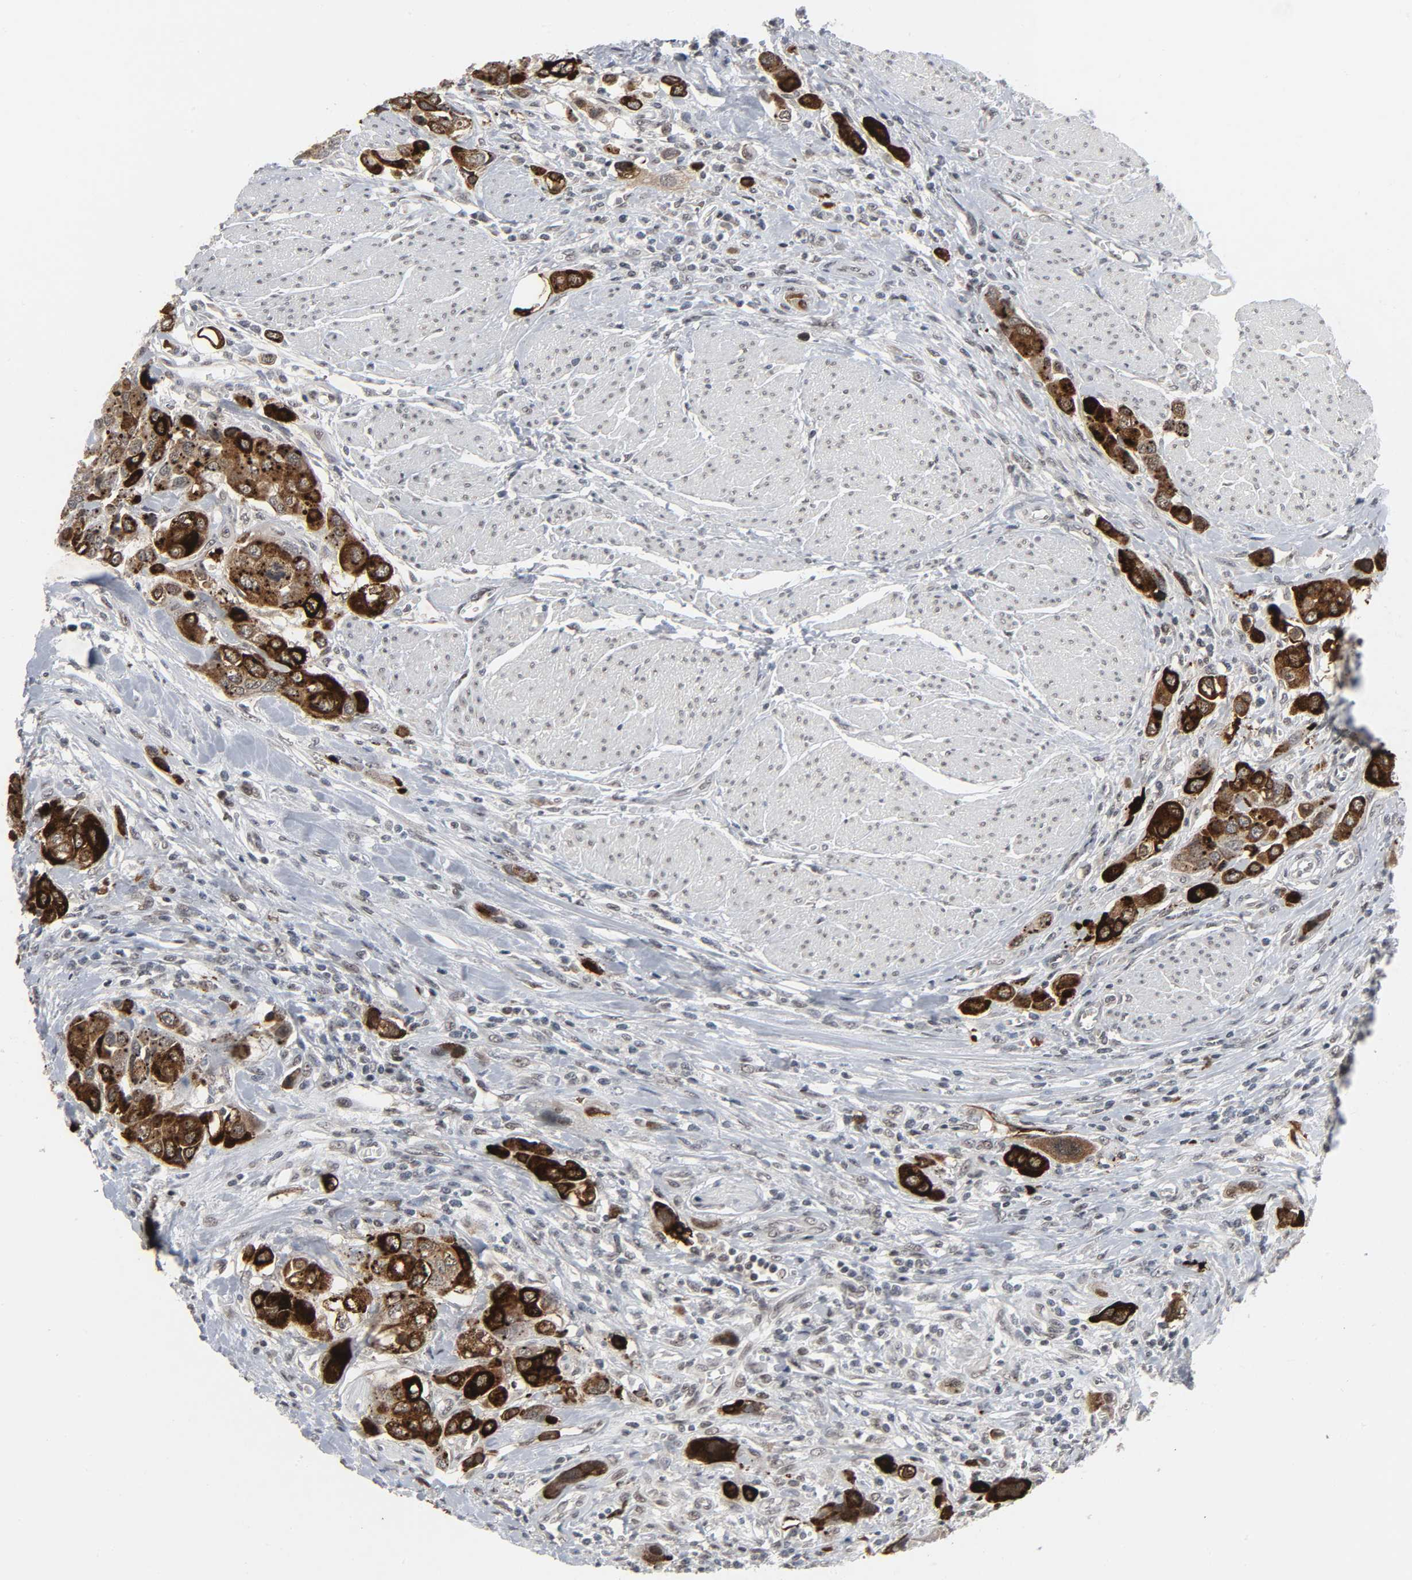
{"staining": {"intensity": "strong", "quantity": ">75%", "location": "cytoplasmic/membranous"}, "tissue": "urothelial cancer", "cell_type": "Tumor cells", "image_type": "cancer", "snomed": [{"axis": "morphology", "description": "Urothelial carcinoma, High grade"}, {"axis": "topography", "description": "Urinary bladder"}], "caption": "Urothelial cancer stained for a protein (brown) displays strong cytoplasmic/membranous positive expression in about >75% of tumor cells.", "gene": "MUC1", "patient": {"sex": "male", "age": 50}}